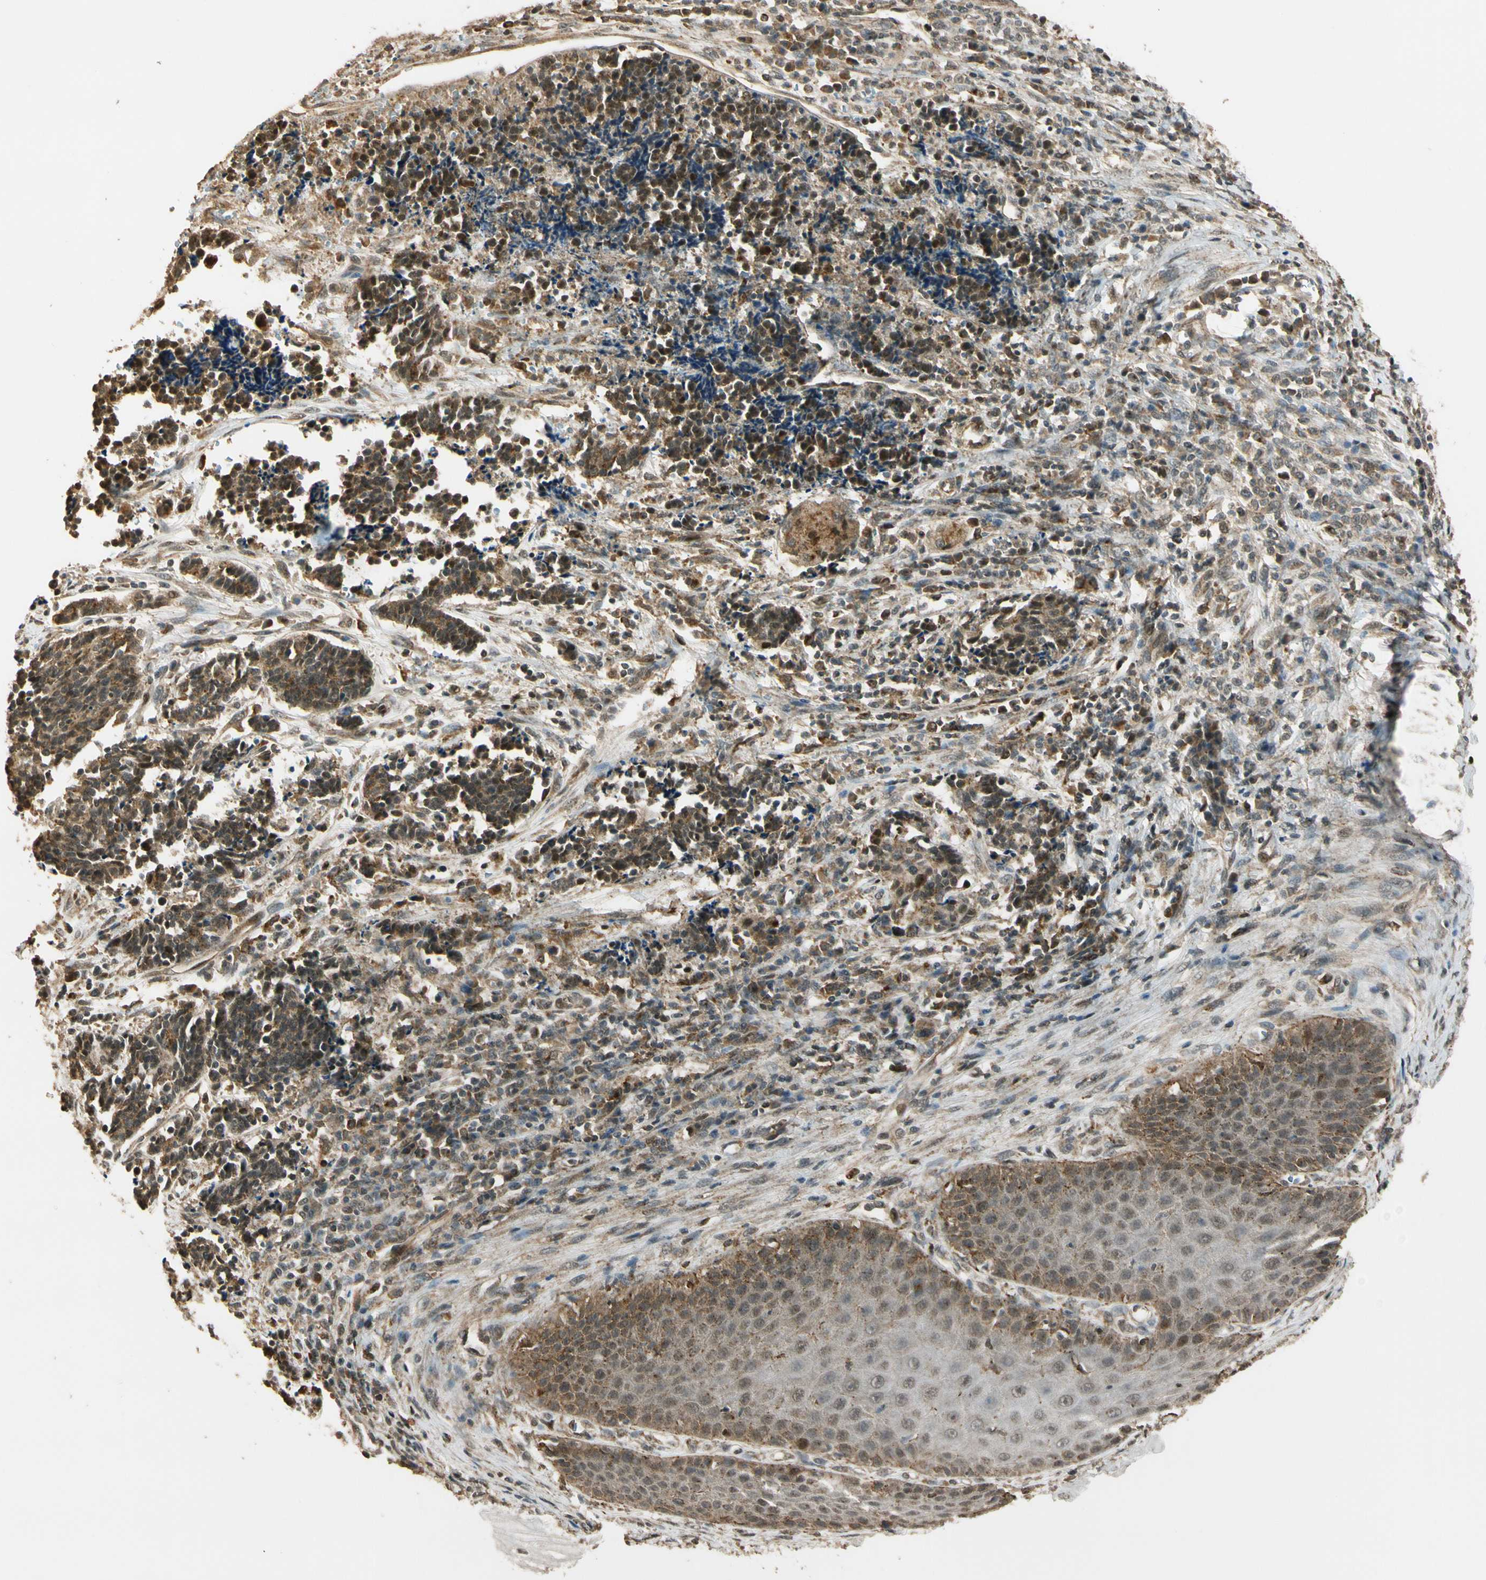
{"staining": {"intensity": "weak", "quantity": ">75%", "location": "cytoplasmic/membranous"}, "tissue": "cervical cancer", "cell_type": "Tumor cells", "image_type": "cancer", "snomed": [{"axis": "morphology", "description": "Squamous cell carcinoma, NOS"}, {"axis": "topography", "description": "Cervix"}], "caption": "An image of human squamous cell carcinoma (cervical) stained for a protein reveals weak cytoplasmic/membranous brown staining in tumor cells.", "gene": "LAMTOR1", "patient": {"sex": "female", "age": 35}}